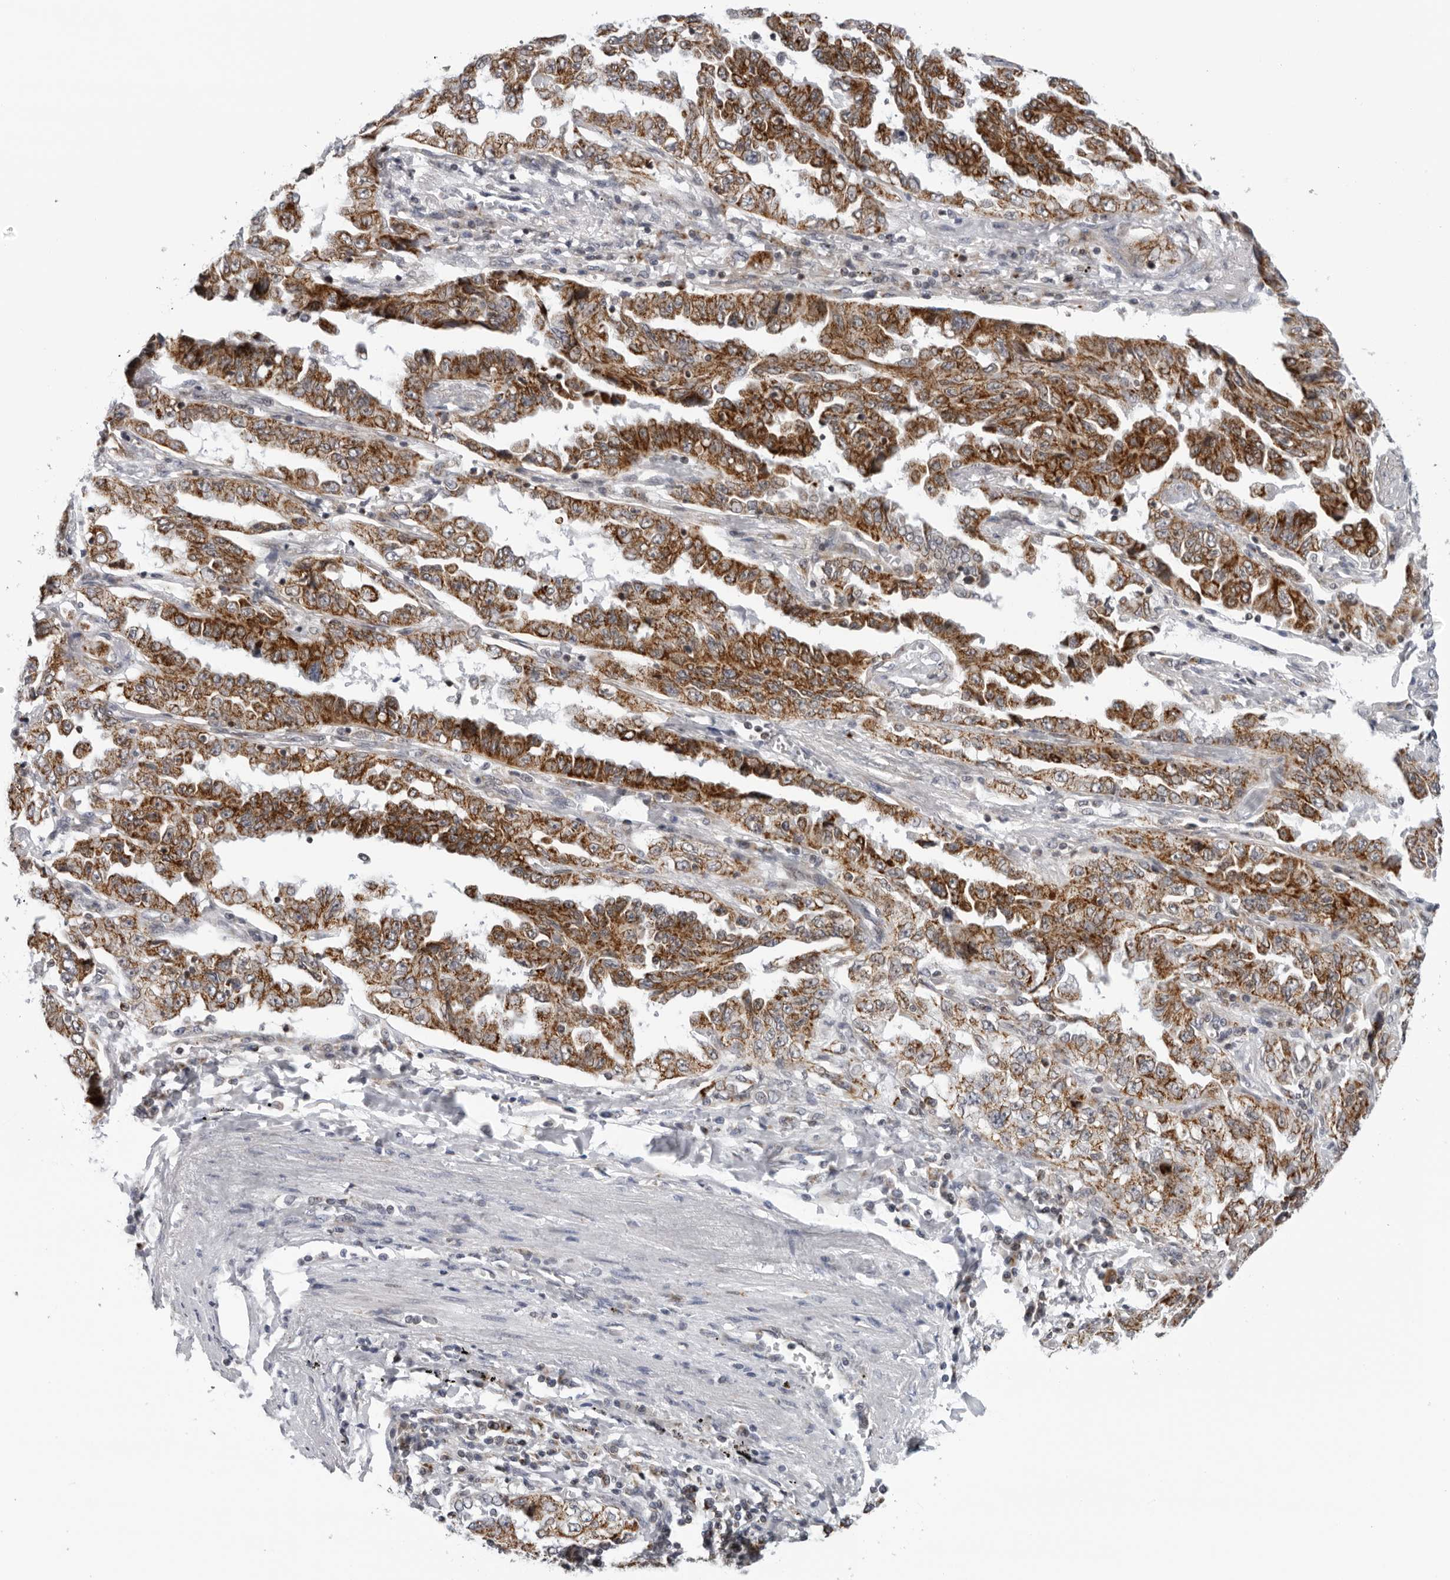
{"staining": {"intensity": "strong", "quantity": ">75%", "location": "cytoplasmic/membranous"}, "tissue": "lung cancer", "cell_type": "Tumor cells", "image_type": "cancer", "snomed": [{"axis": "morphology", "description": "Adenocarcinoma, NOS"}, {"axis": "topography", "description": "Lung"}], "caption": "Brown immunohistochemical staining in human lung adenocarcinoma displays strong cytoplasmic/membranous expression in approximately >75% of tumor cells. (IHC, brightfield microscopy, high magnification).", "gene": "CPT2", "patient": {"sex": "female", "age": 51}}